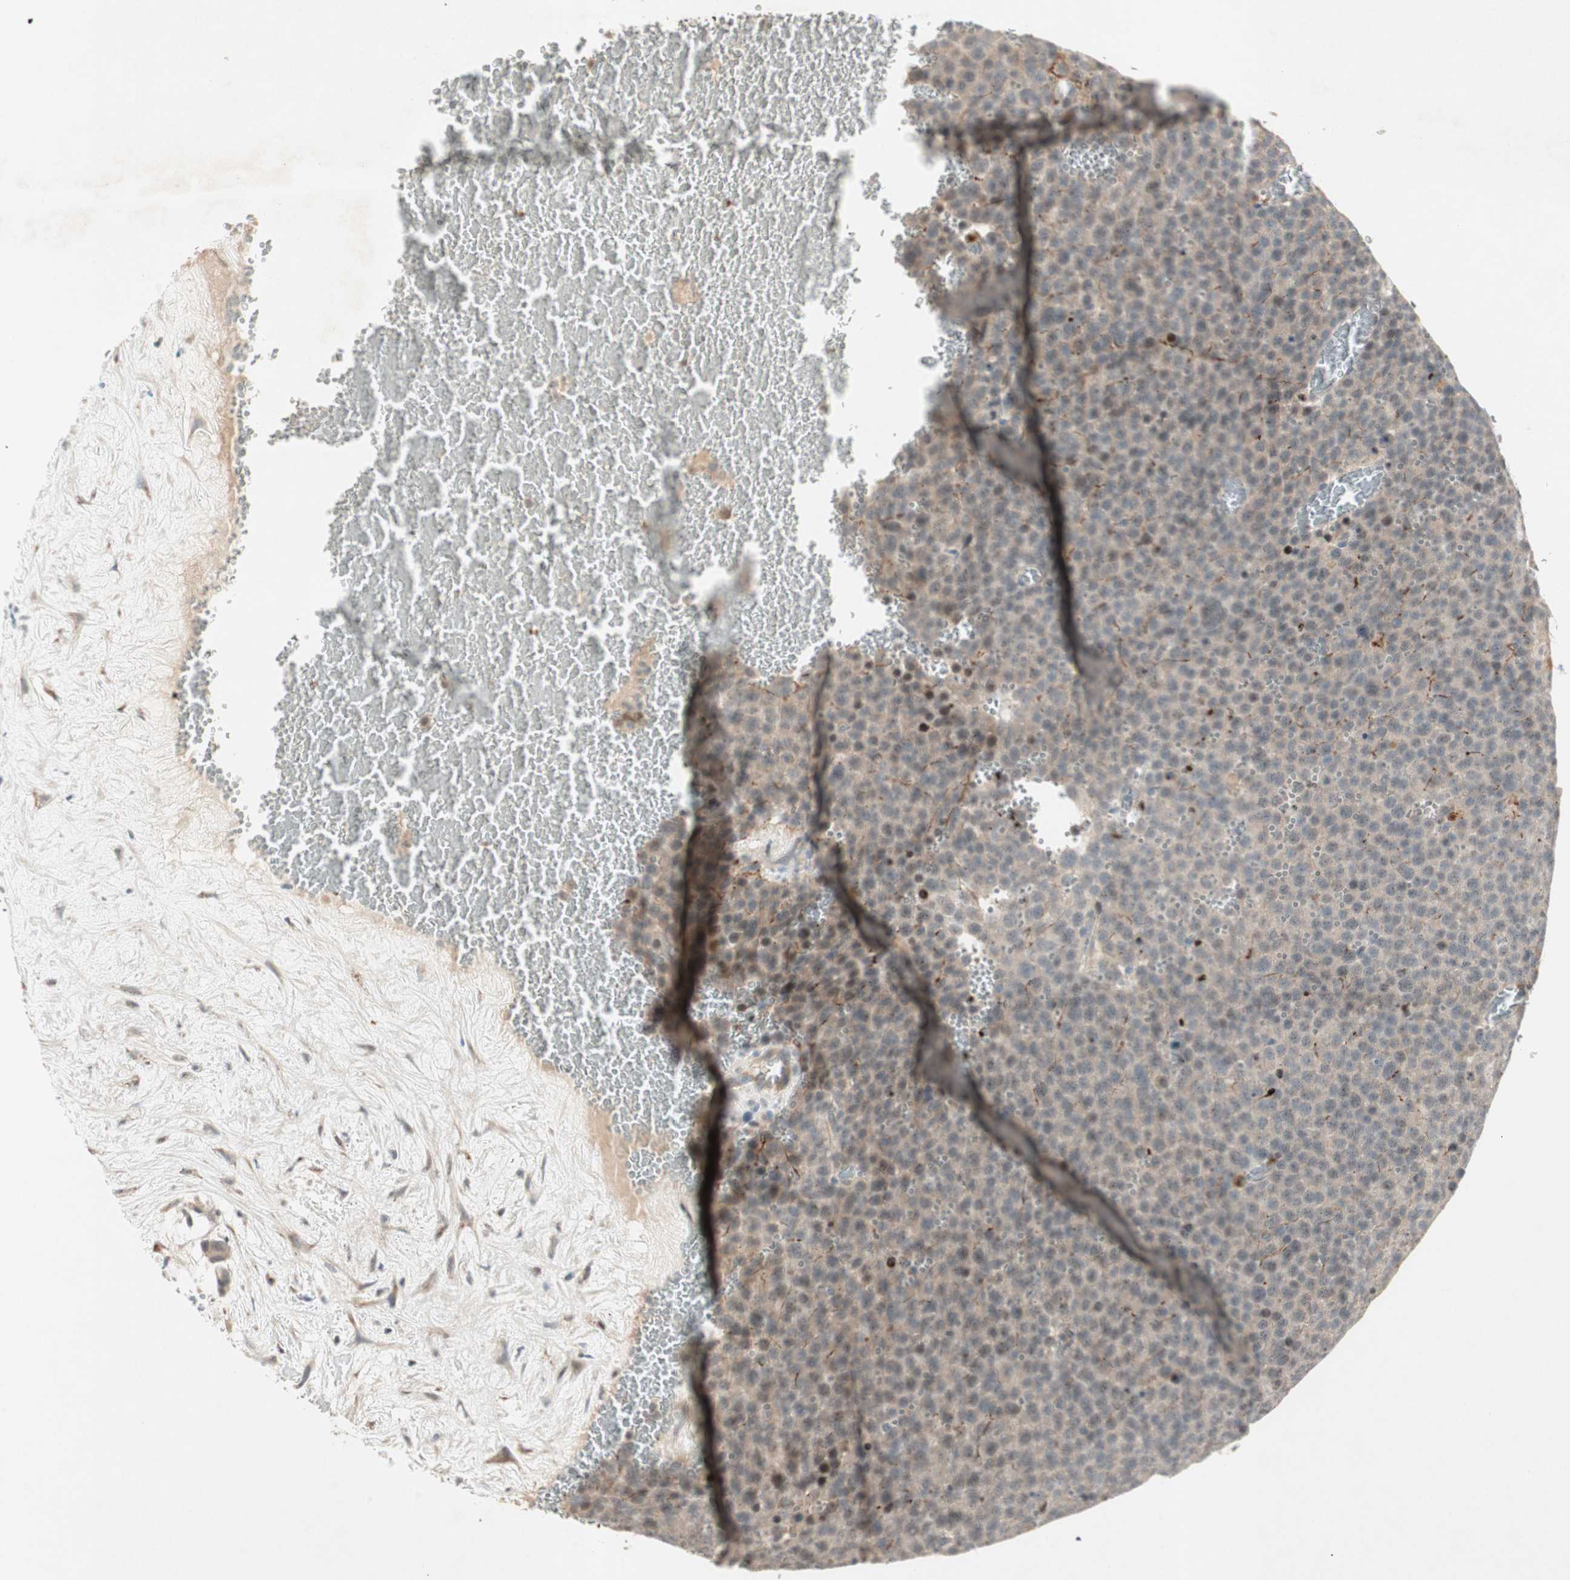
{"staining": {"intensity": "weak", "quantity": "25%-75%", "location": "cytoplasmic/membranous"}, "tissue": "testis cancer", "cell_type": "Tumor cells", "image_type": "cancer", "snomed": [{"axis": "morphology", "description": "Seminoma, NOS"}, {"axis": "topography", "description": "Testis"}], "caption": "The photomicrograph shows staining of testis cancer (seminoma), revealing weak cytoplasmic/membranous protein positivity (brown color) within tumor cells.", "gene": "ACSL5", "patient": {"sex": "male", "age": 71}}